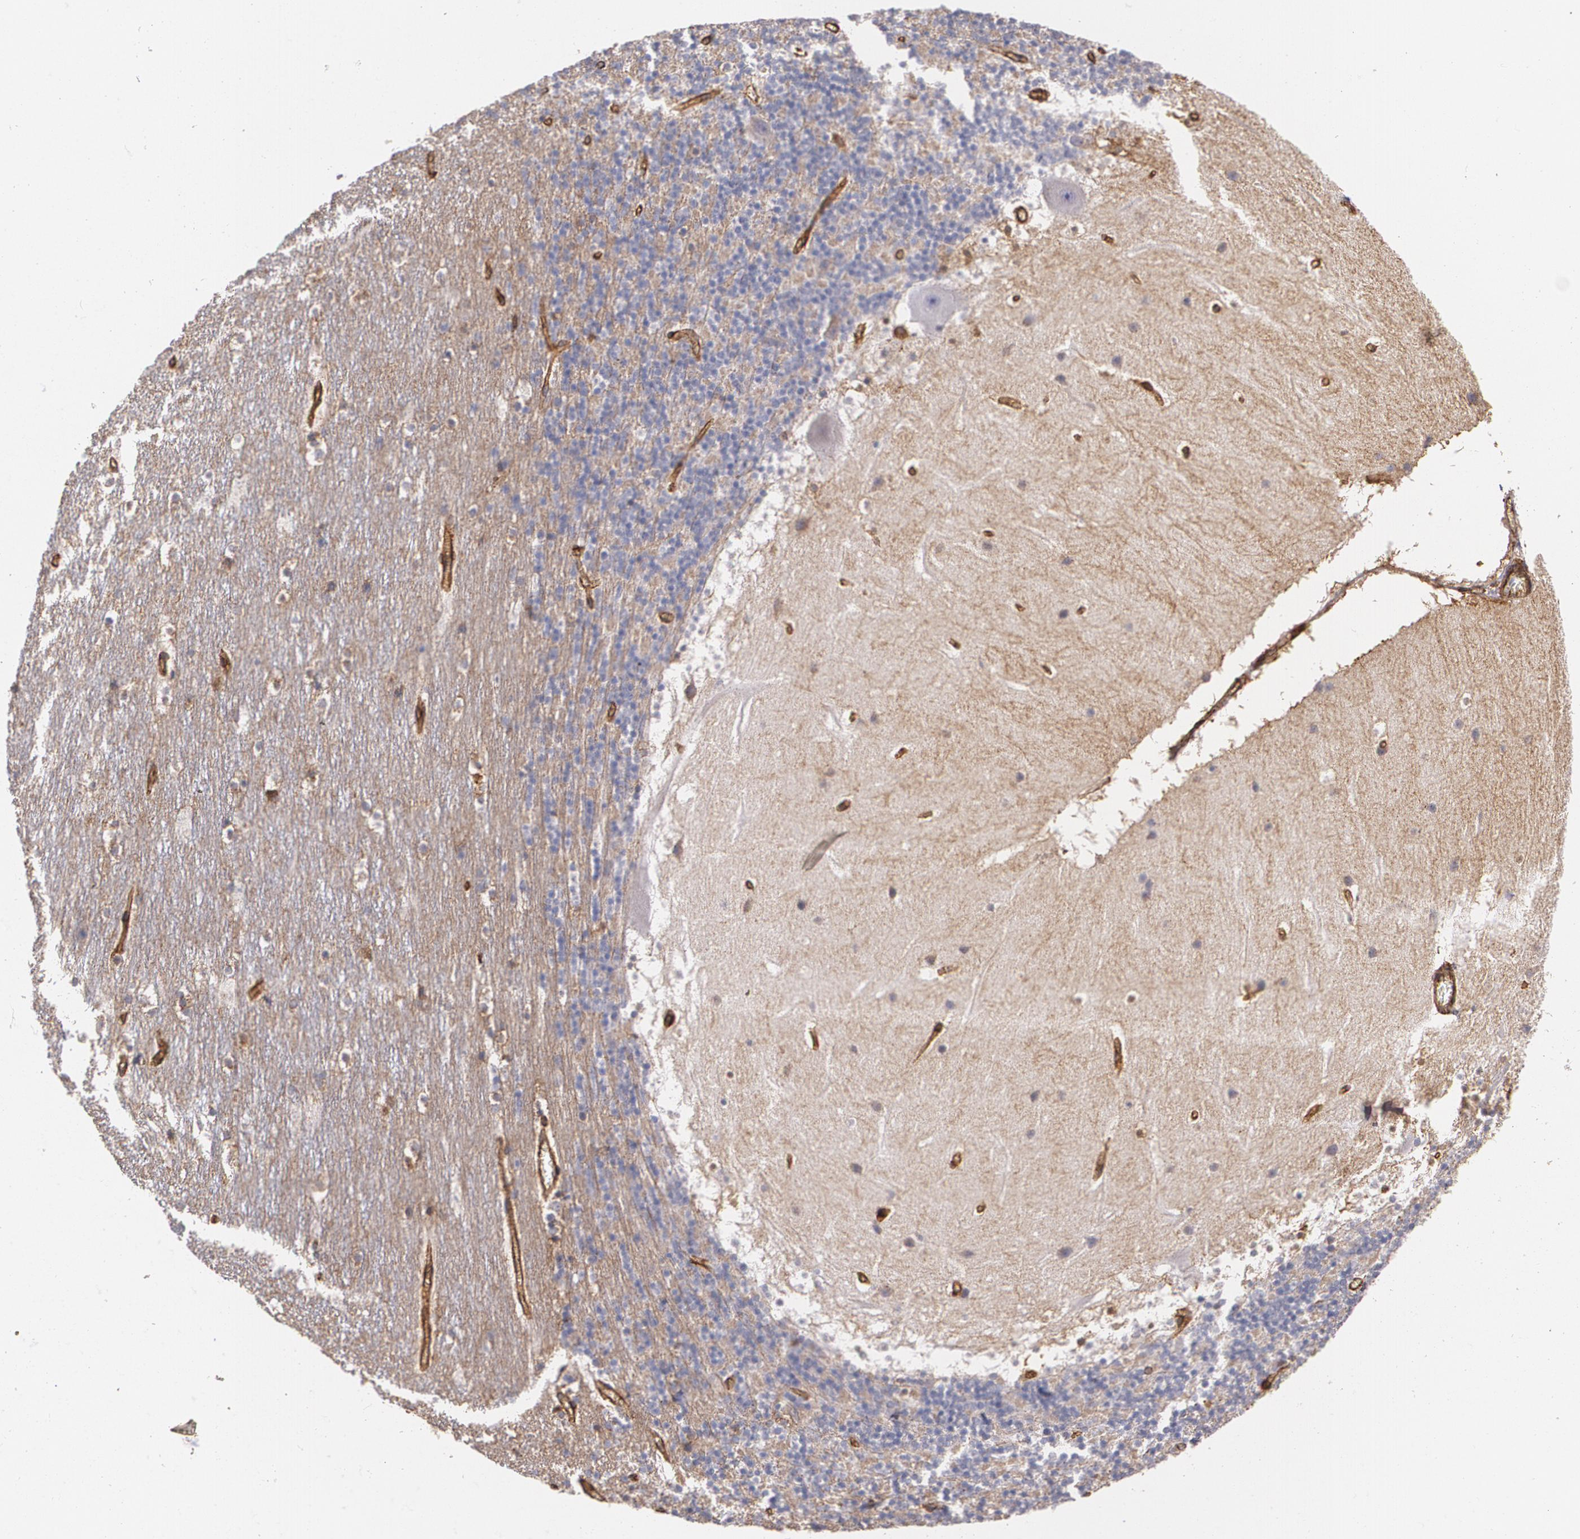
{"staining": {"intensity": "negative", "quantity": "none", "location": "none"}, "tissue": "cerebellum", "cell_type": "Cells in granular layer", "image_type": "normal", "snomed": [{"axis": "morphology", "description": "Normal tissue, NOS"}, {"axis": "topography", "description": "Cerebellum"}], "caption": "Immunohistochemistry (IHC) of benign cerebellum reveals no positivity in cells in granular layer.", "gene": "TJP1", "patient": {"sex": "male", "age": 45}}